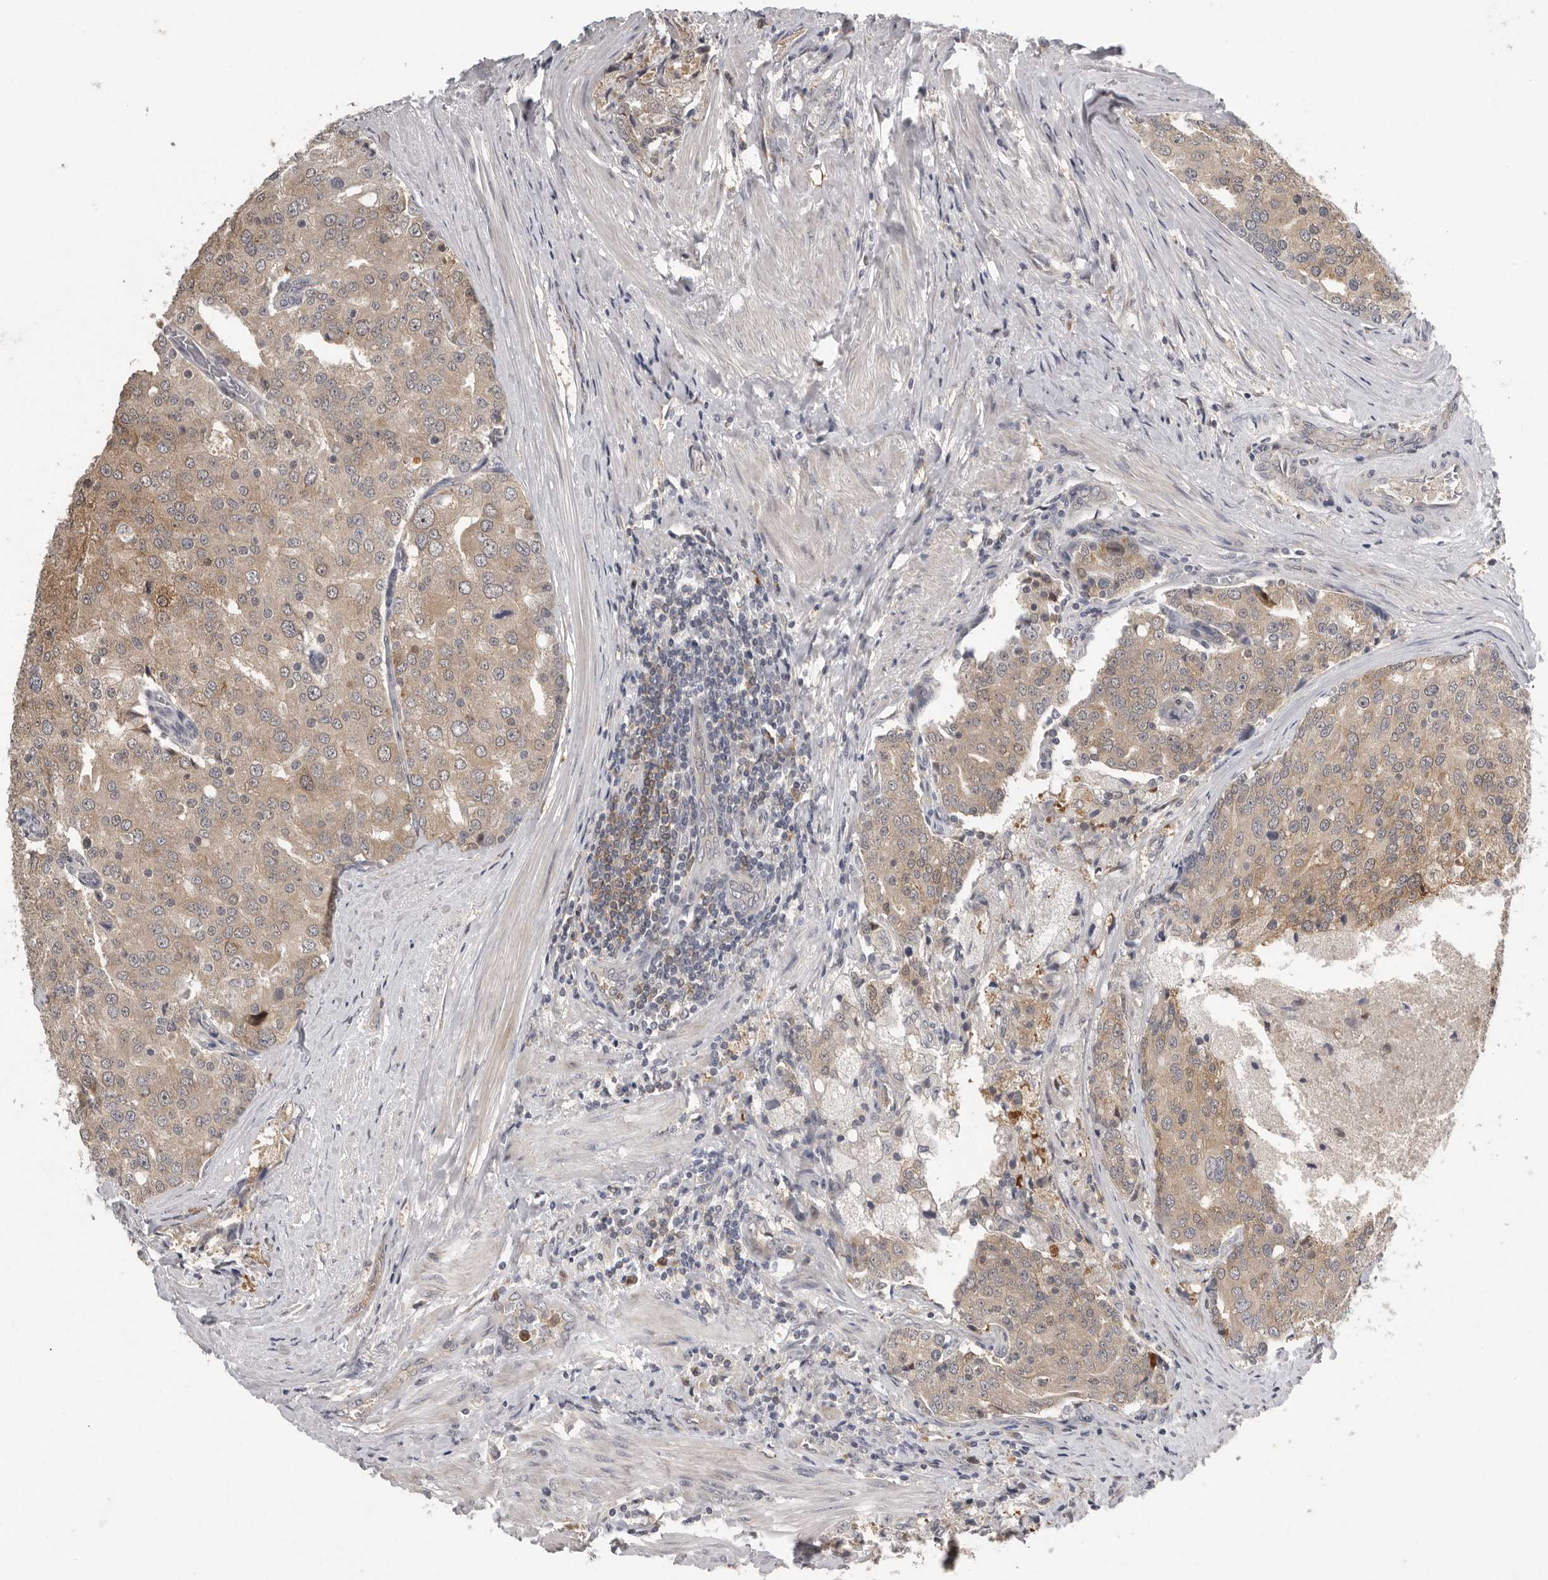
{"staining": {"intensity": "weak", "quantity": ">75%", "location": "cytoplasmic/membranous,nuclear"}, "tissue": "prostate cancer", "cell_type": "Tumor cells", "image_type": "cancer", "snomed": [{"axis": "morphology", "description": "Adenocarcinoma, High grade"}, {"axis": "topography", "description": "Prostate"}], "caption": "About >75% of tumor cells in human high-grade adenocarcinoma (prostate) reveal weak cytoplasmic/membranous and nuclear protein positivity as visualized by brown immunohistochemical staining.", "gene": "RALGPS2", "patient": {"sex": "male", "age": 50}}